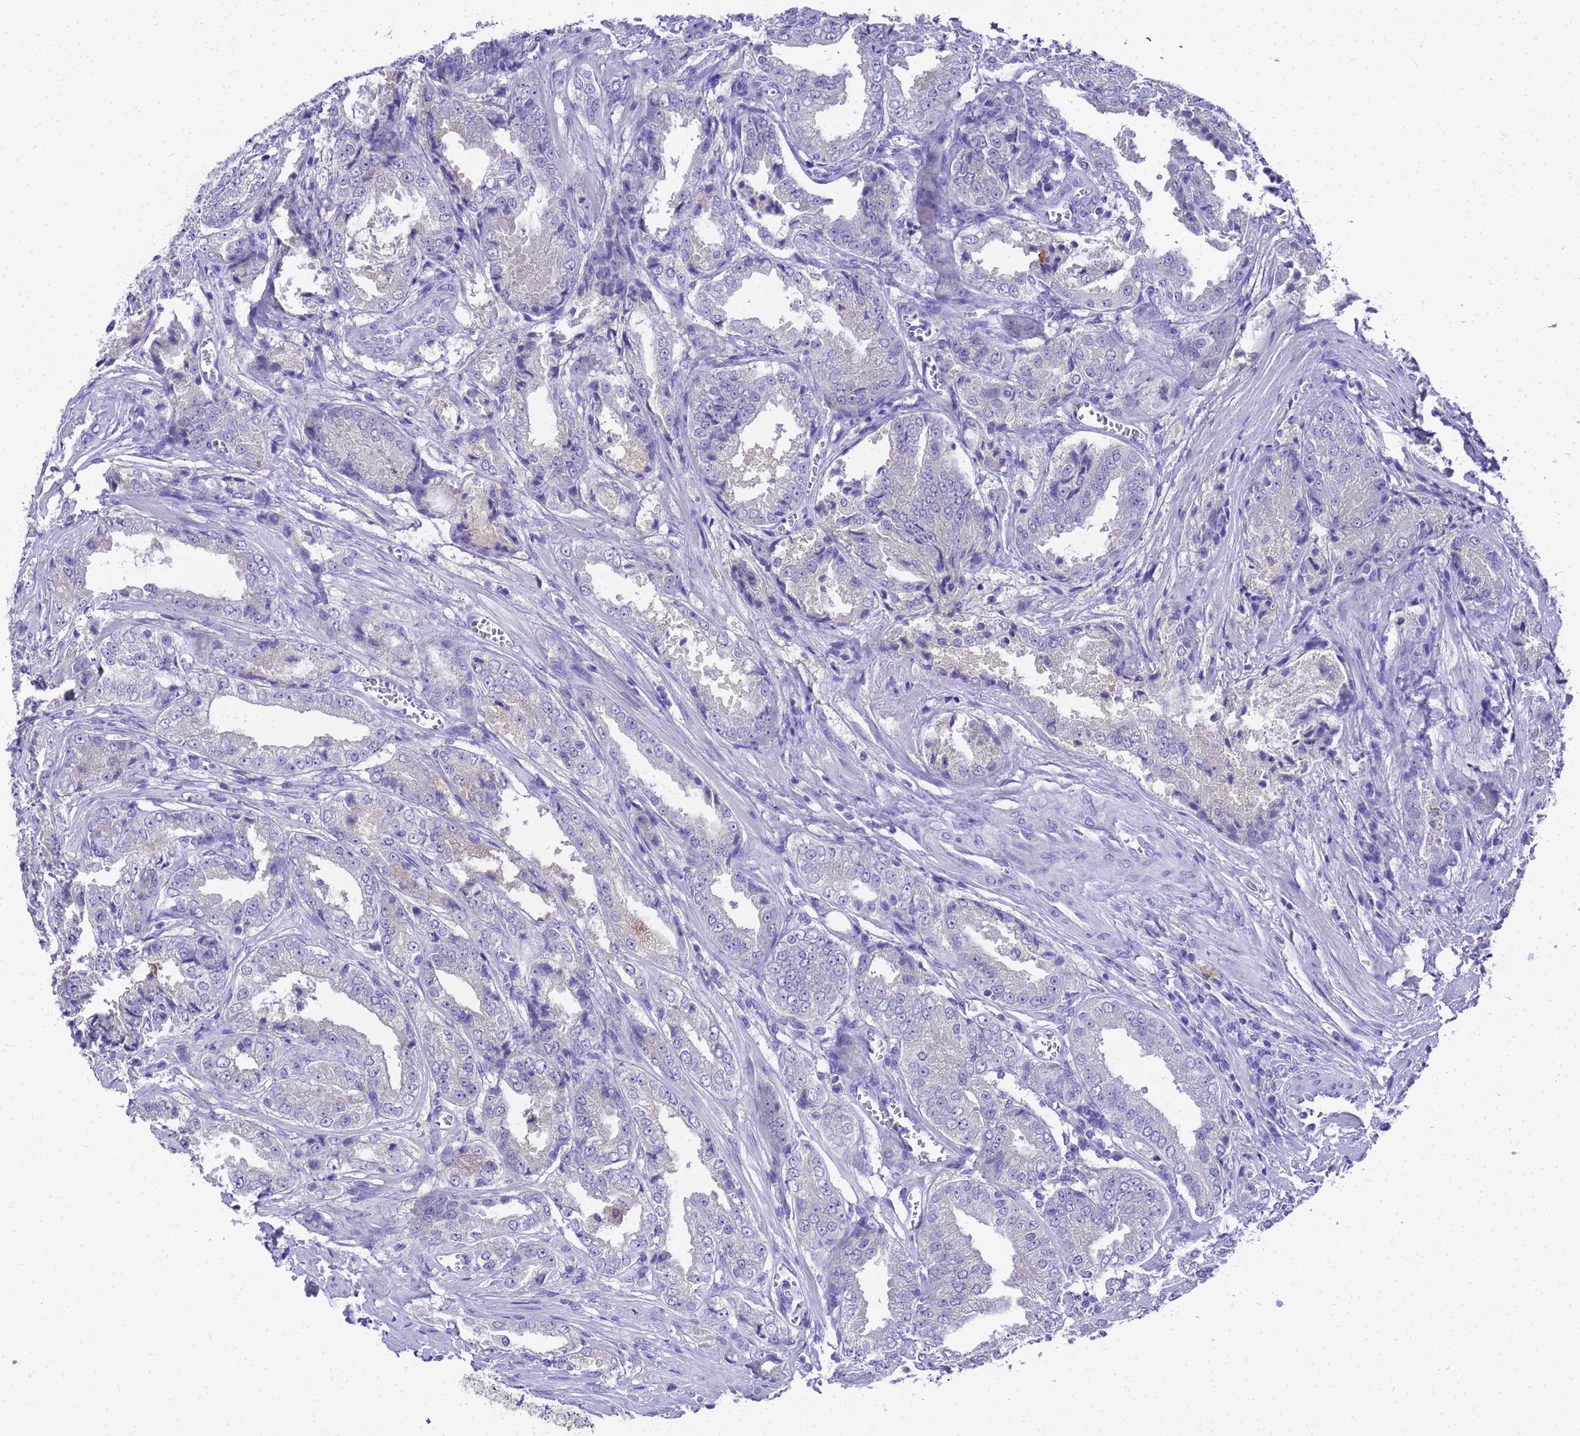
{"staining": {"intensity": "negative", "quantity": "none", "location": "none"}, "tissue": "prostate cancer", "cell_type": "Tumor cells", "image_type": "cancer", "snomed": [{"axis": "morphology", "description": "Adenocarcinoma, High grade"}, {"axis": "topography", "description": "Prostate"}], "caption": "High magnification brightfield microscopy of high-grade adenocarcinoma (prostate) stained with DAB (brown) and counterstained with hematoxylin (blue): tumor cells show no significant expression.", "gene": "MS4A13", "patient": {"sex": "male", "age": 72}}